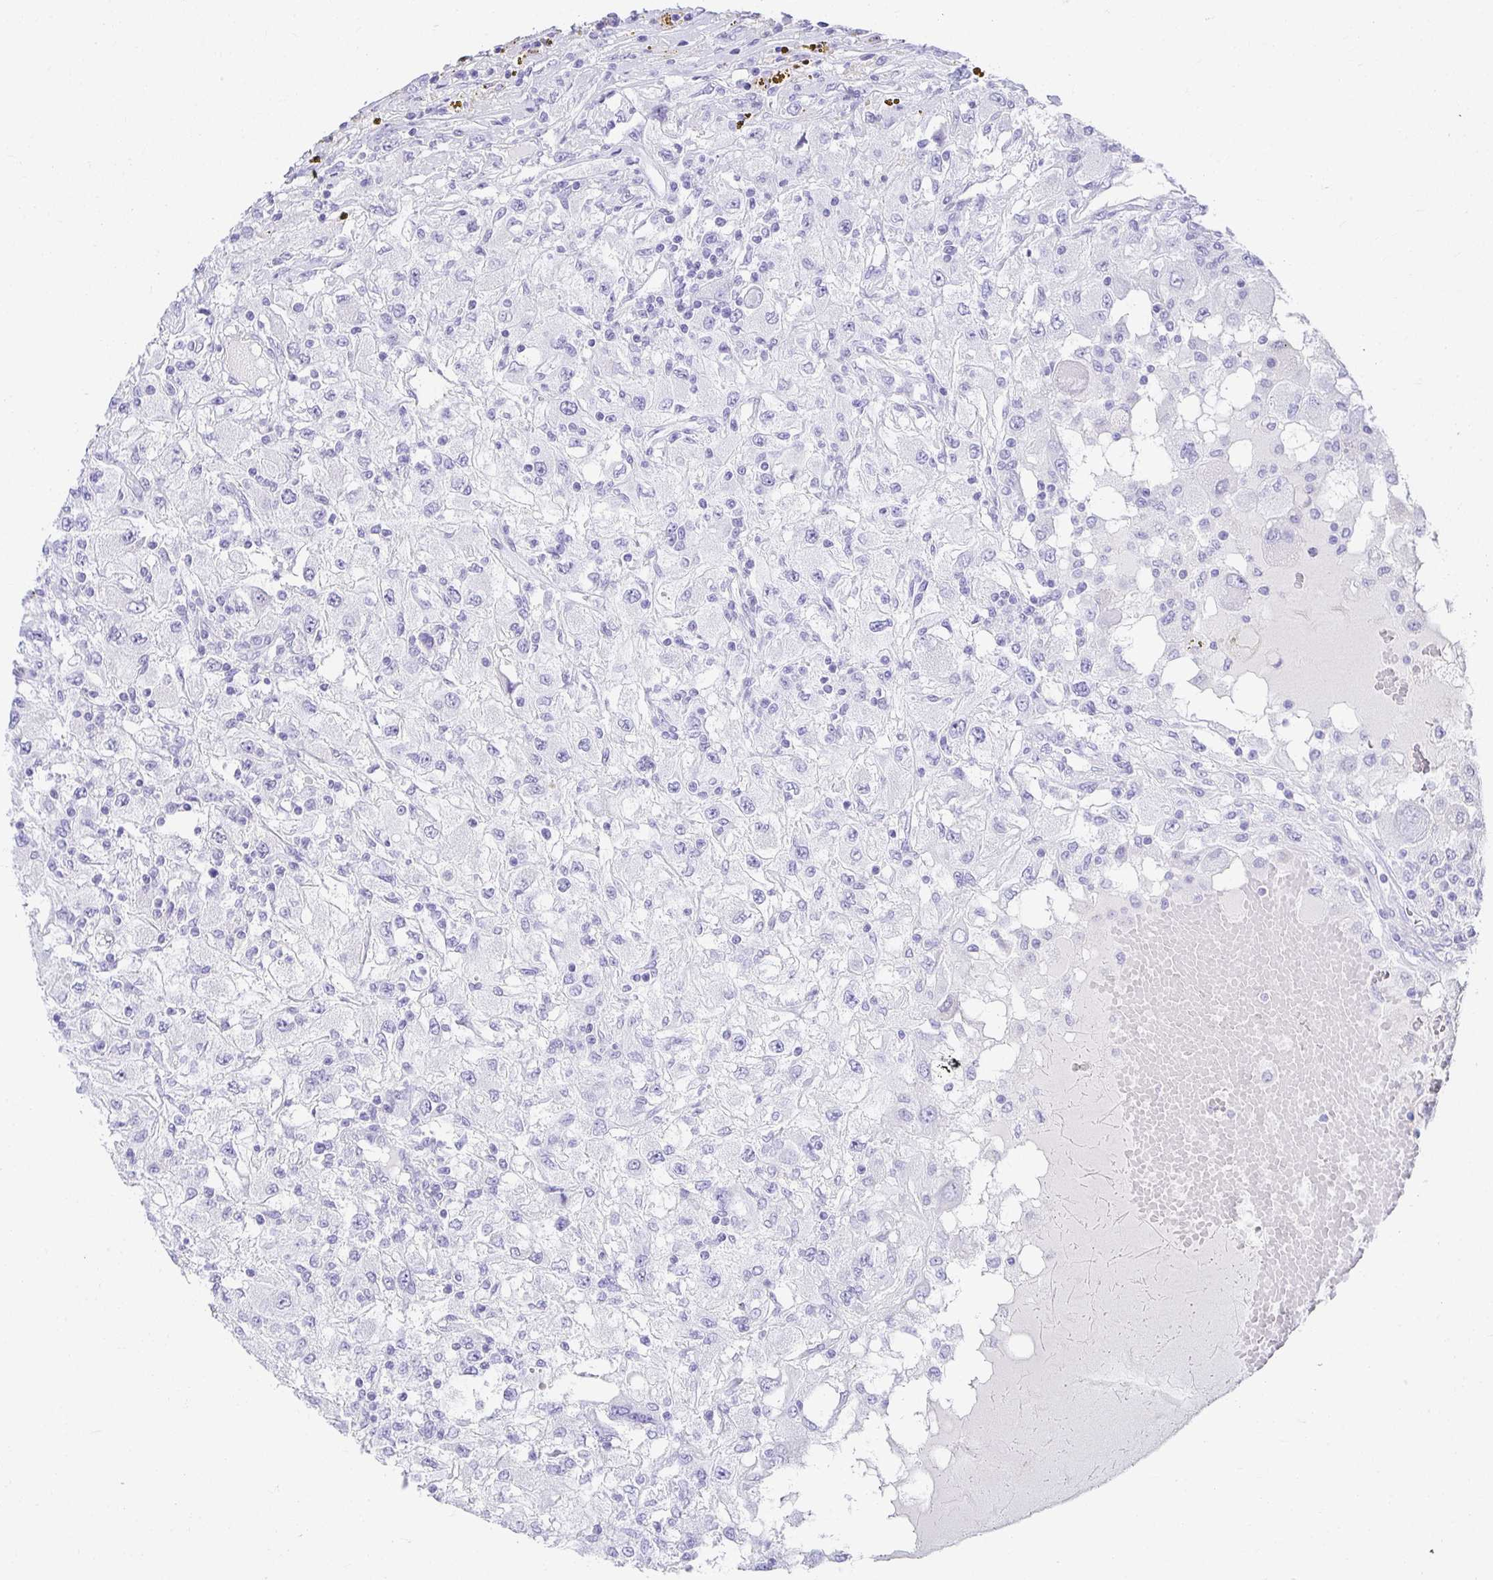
{"staining": {"intensity": "negative", "quantity": "none", "location": "none"}, "tissue": "renal cancer", "cell_type": "Tumor cells", "image_type": "cancer", "snomed": [{"axis": "morphology", "description": "Adenocarcinoma, NOS"}, {"axis": "topography", "description": "Kidney"}], "caption": "Tumor cells show no significant positivity in renal cancer (adenocarcinoma).", "gene": "CHAT", "patient": {"sex": "female", "age": 67}}